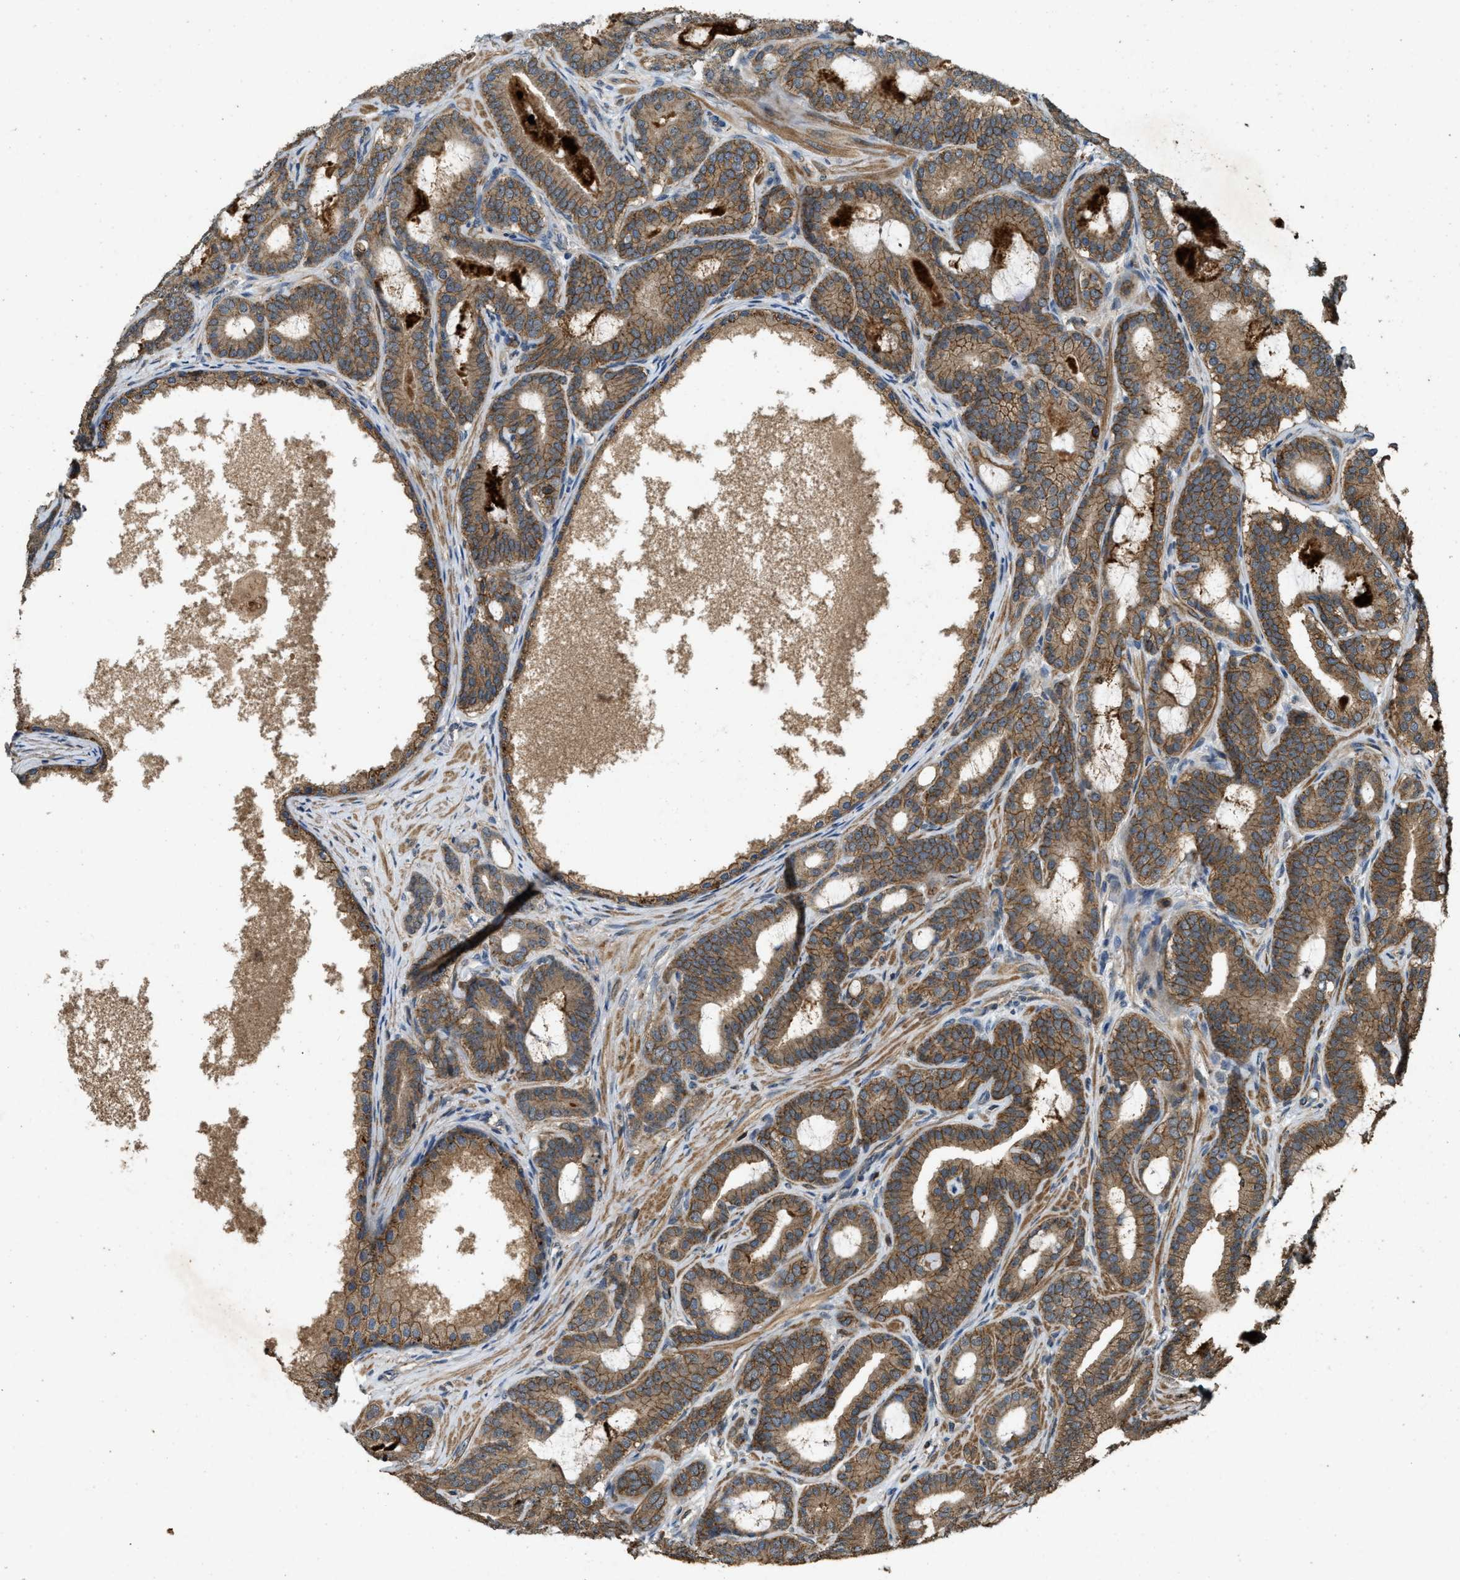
{"staining": {"intensity": "moderate", "quantity": ">75%", "location": "cytoplasmic/membranous"}, "tissue": "prostate cancer", "cell_type": "Tumor cells", "image_type": "cancer", "snomed": [{"axis": "morphology", "description": "Adenocarcinoma, High grade"}, {"axis": "topography", "description": "Prostate"}], "caption": "There is medium levels of moderate cytoplasmic/membranous positivity in tumor cells of prostate cancer, as demonstrated by immunohistochemical staining (brown color).", "gene": "ATP8B1", "patient": {"sex": "male", "age": 60}}